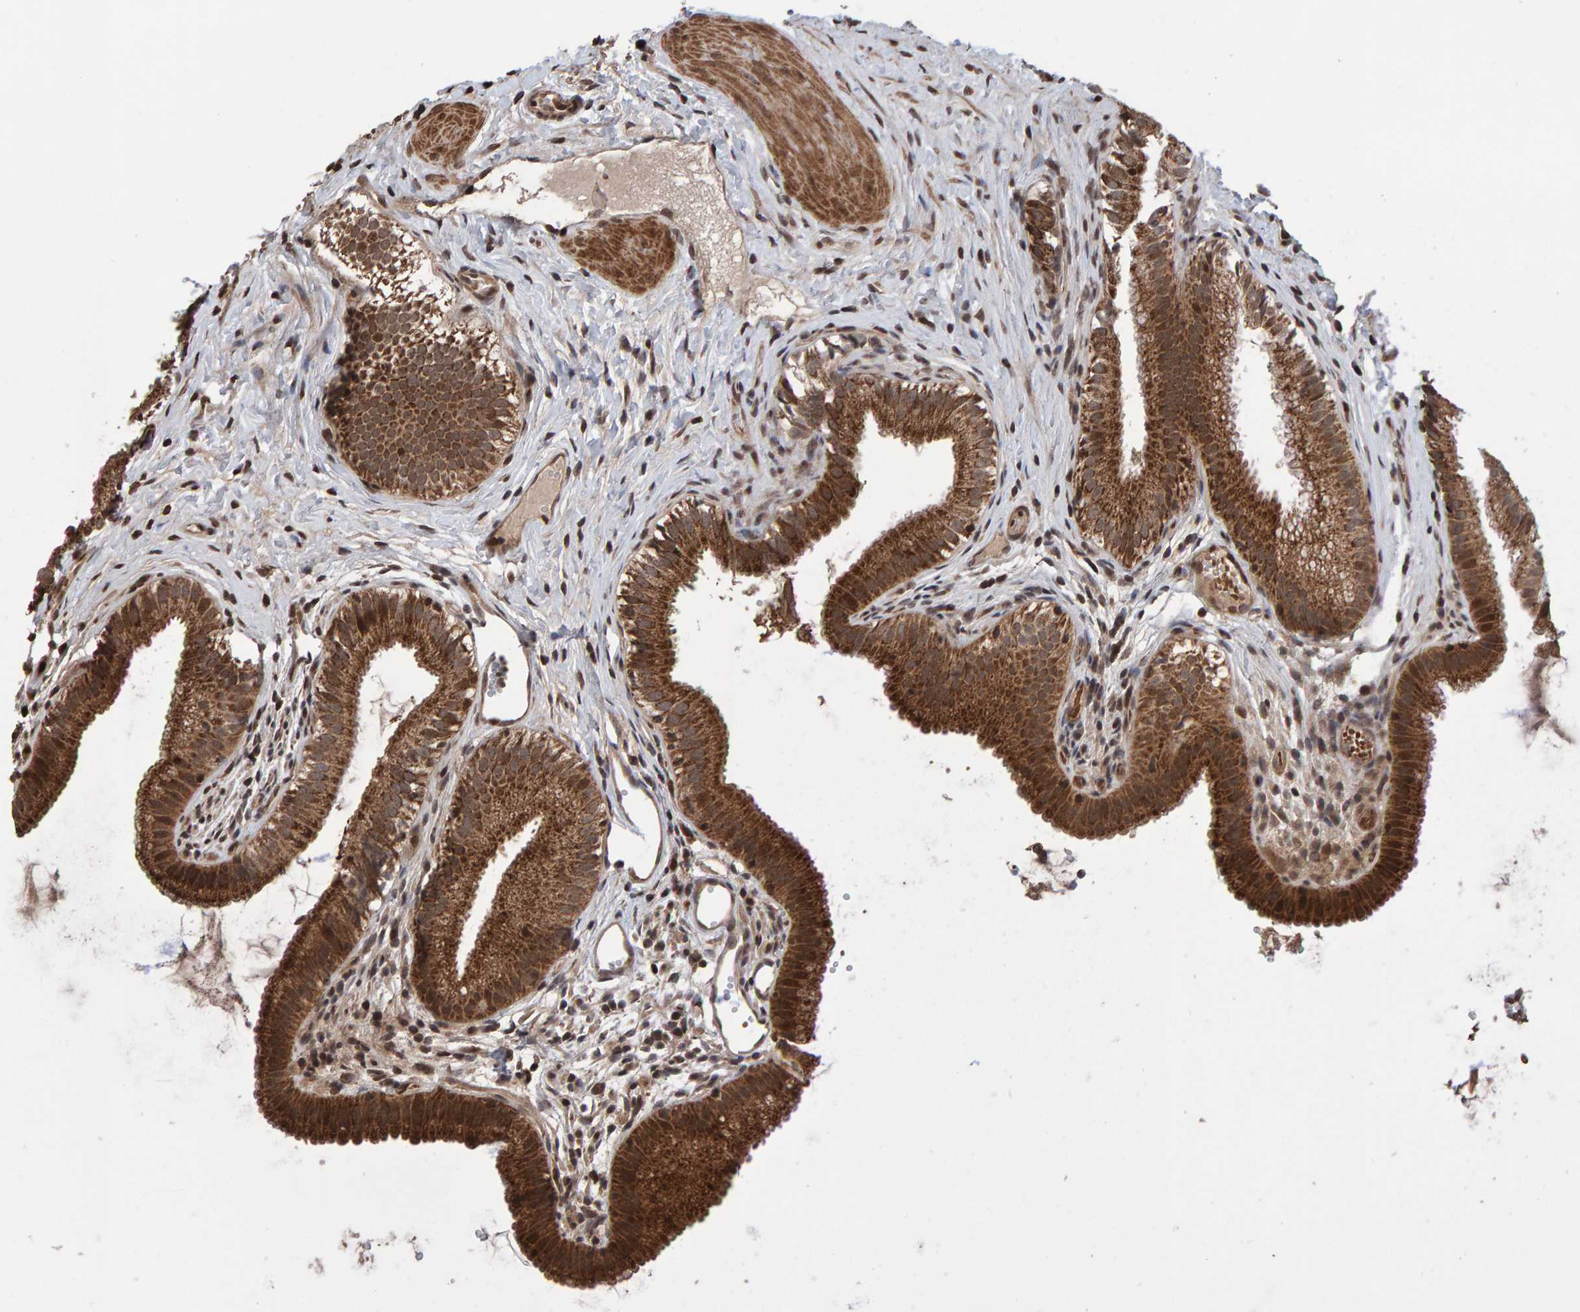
{"staining": {"intensity": "strong", "quantity": ">75%", "location": "cytoplasmic/membranous"}, "tissue": "gallbladder", "cell_type": "Glandular cells", "image_type": "normal", "snomed": [{"axis": "morphology", "description": "Normal tissue, NOS"}, {"axis": "topography", "description": "Gallbladder"}], "caption": "Gallbladder stained with DAB immunohistochemistry (IHC) demonstrates high levels of strong cytoplasmic/membranous expression in approximately >75% of glandular cells.", "gene": "PECR", "patient": {"sex": "female", "age": 26}}